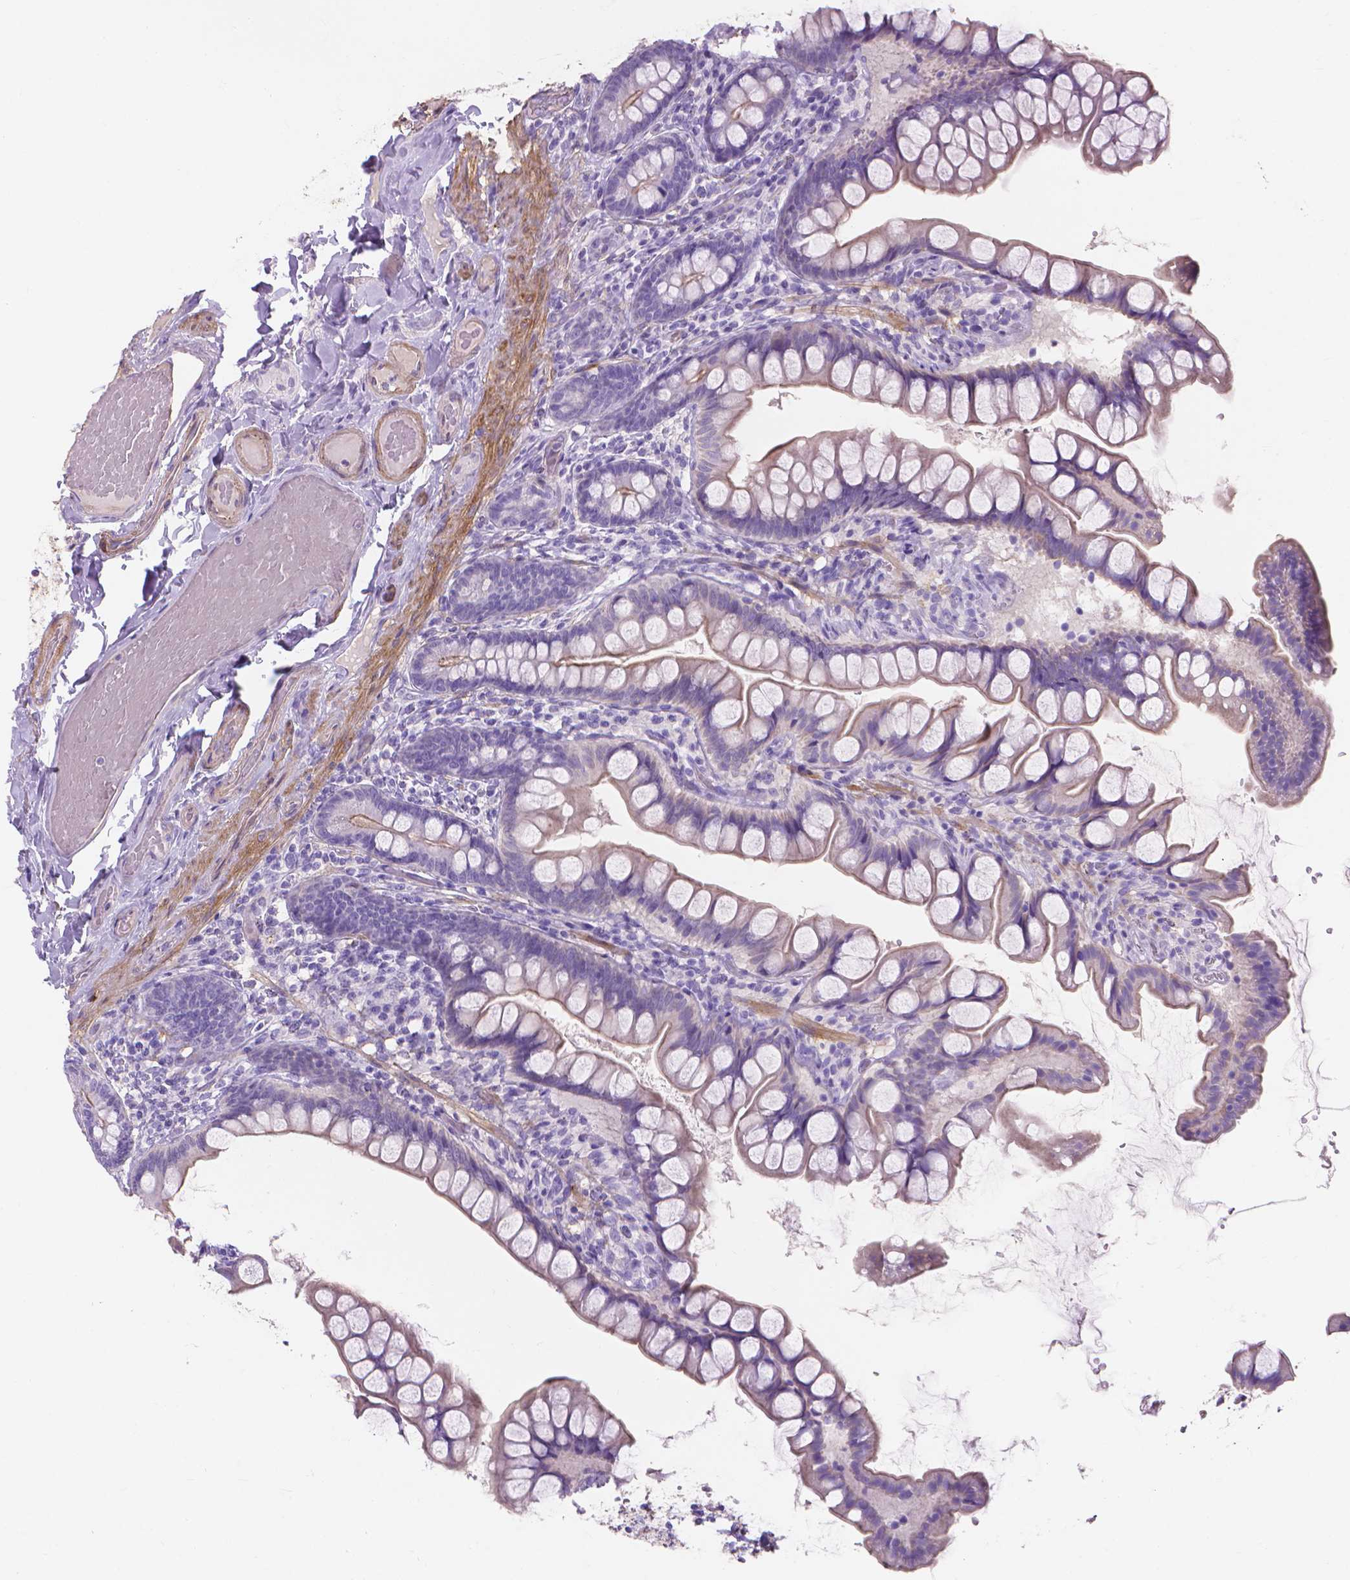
{"staining": {"intensity": "weak", "quantity": "25%-75%", "location": "cytoplasmic/membranous"}, "tissue": "small intestine", "cell_type": "Glandular cells", "image_type": "normal", "snomed": [{"axis": "morphology", "description": "Normal tissue, NOS"}, {"axis": "topography", "description": "Small intestine"}], "caption": "About 25%-75% of glandular cells in benign human small intestine show weak cytoplasmic/membranous protein expression as visualized by brown immunohistochemical staining.", "gene": "MBLAC1", "patient": {"sex": "male", "age": 70}}